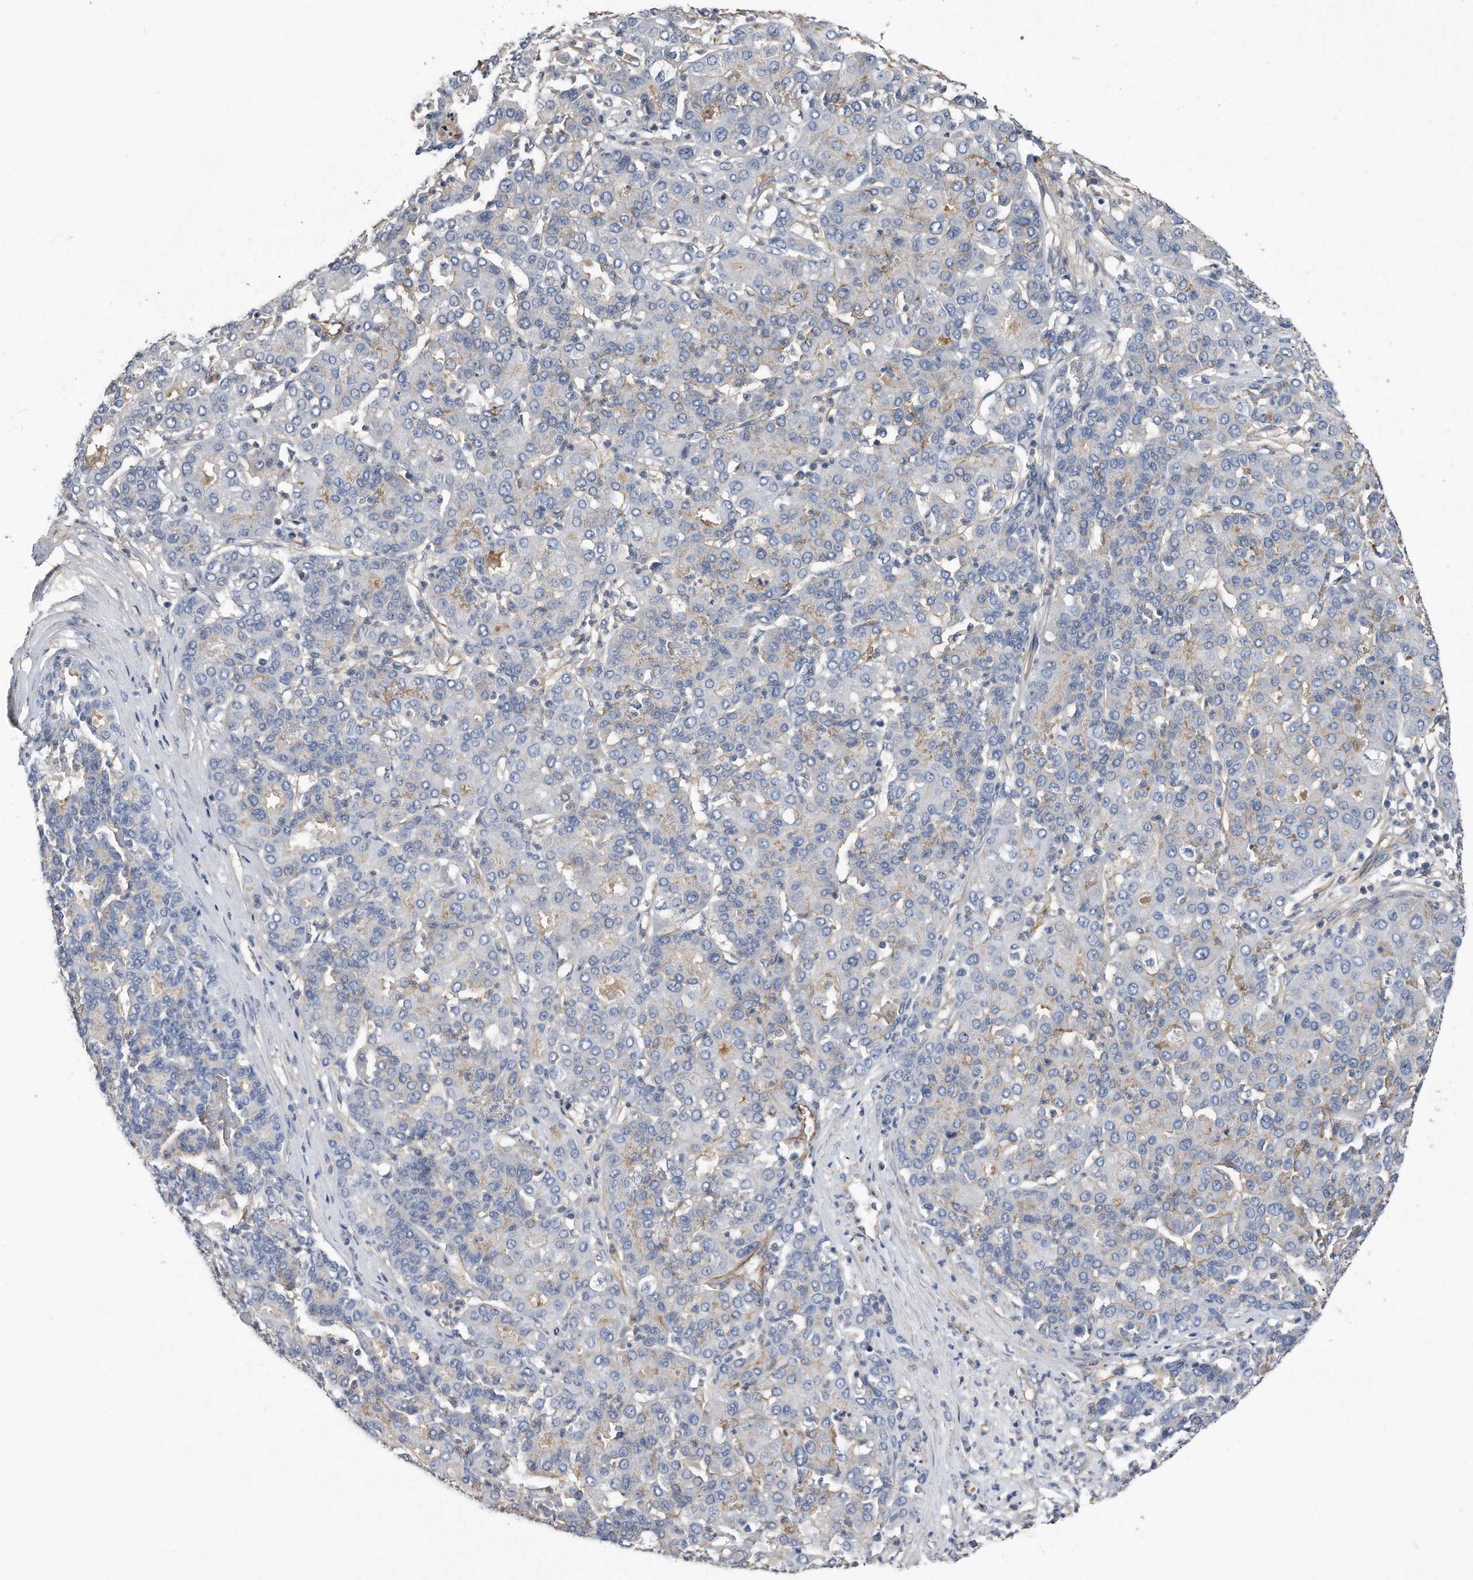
{"staining": {"intensity": "negative", "quantity": "none", "location": "none"}, "tissue": "liver cancer", "cell_type": "Tumor cells", "image_type": "cancer", "snomed": [{"axis": "morphology", "description": "Carcinoma, Hepatocellular, NOS"}, {"axis": "topography", "description": "Liver"}], "caption": "High power microscopy image of an immunohistochemistry micrograph of liver cancer, revealing no significant positivity in tumor cells. (Stains: DAB (3,3'-diaminobenzidine) immunohistochemistry with hematoxylin counter stain, Microscopy: brightfield microscopy at high magnification).", "gene": "GPC1", "patient": {"sex": "male", "age": 65}}